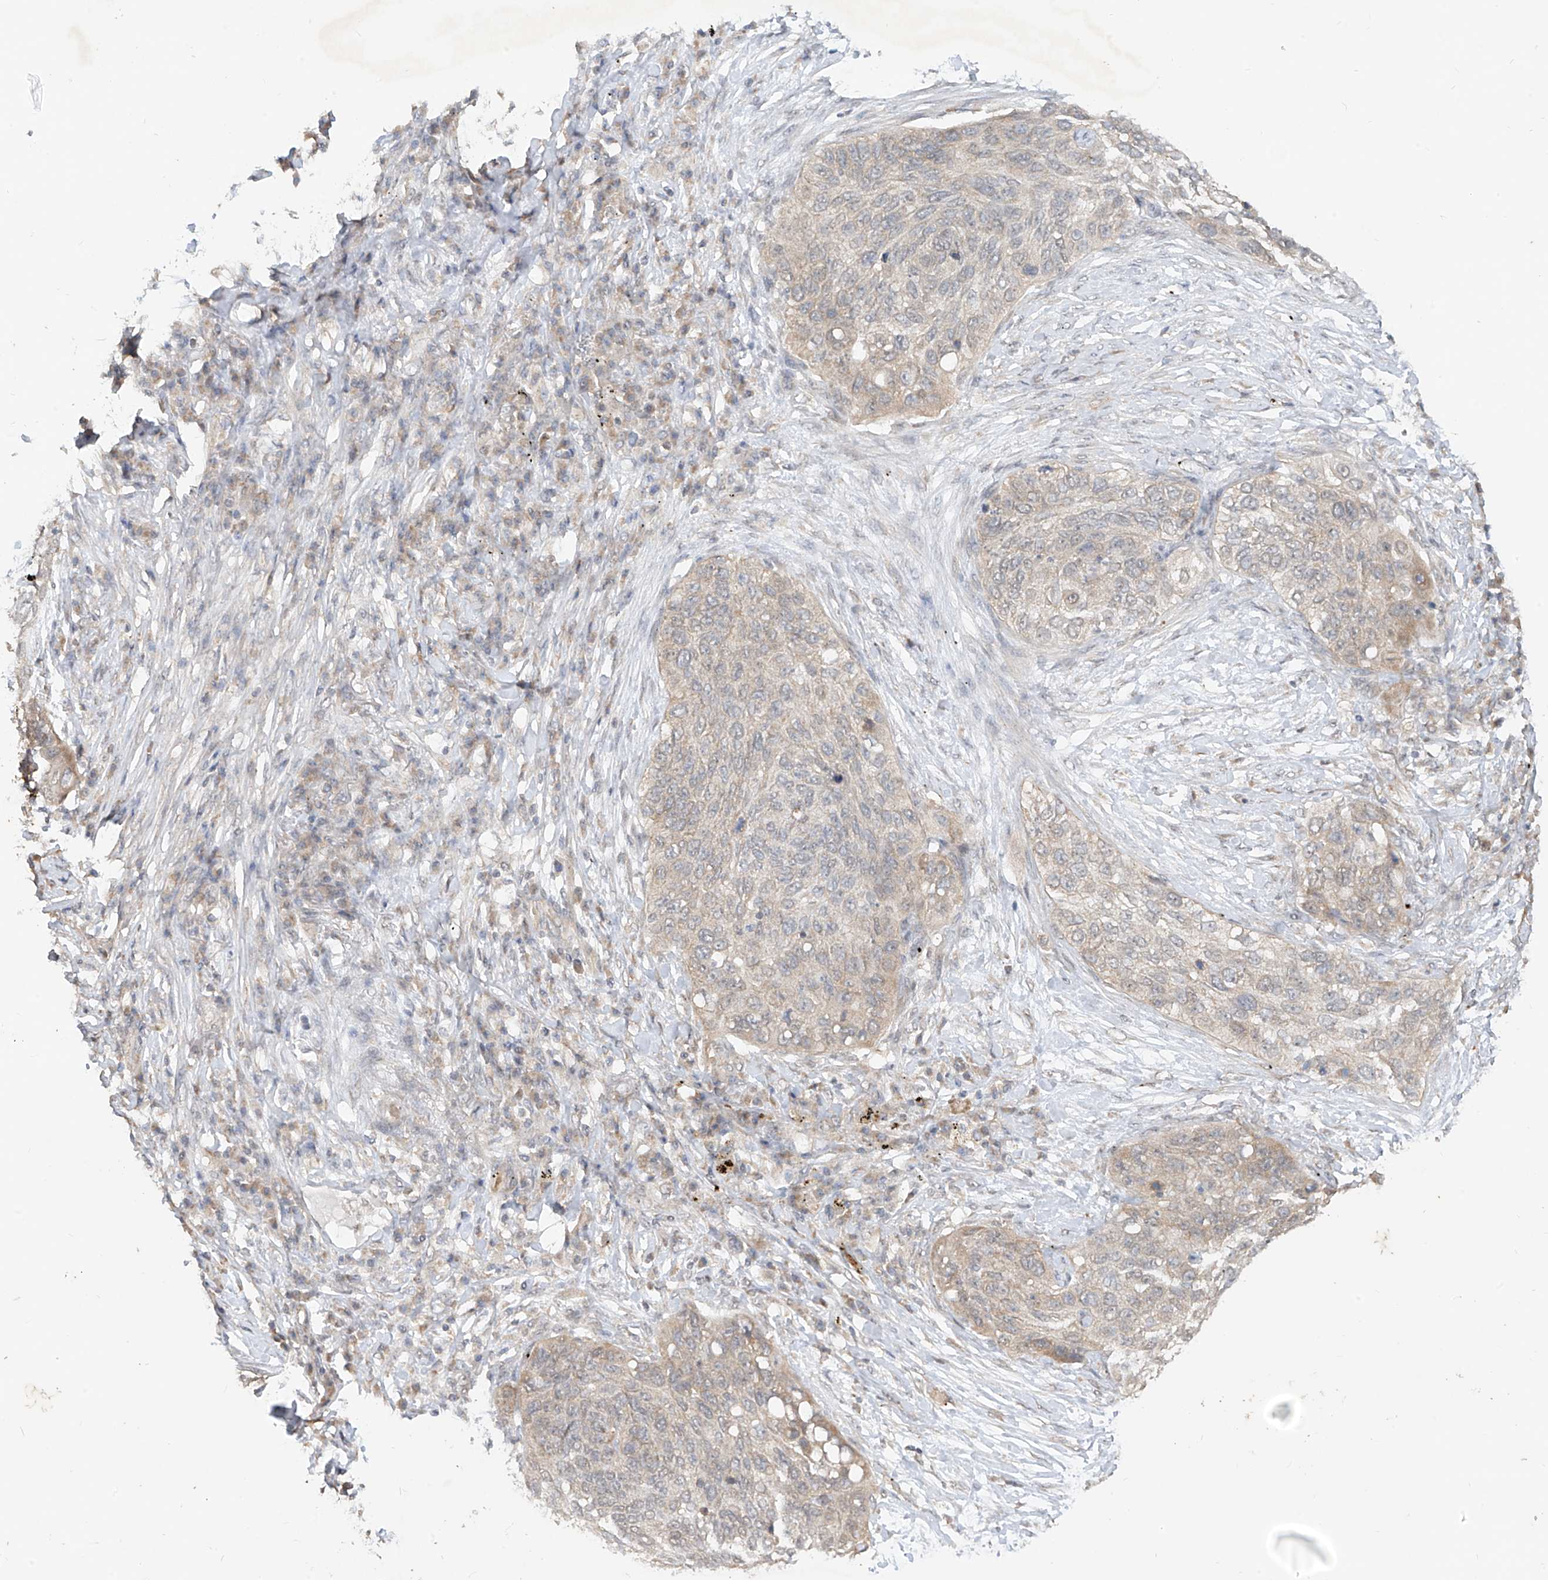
{"staining": {"intensity": "weak", "quantity": "<25%", "location": "cytoplasmic/membranous"}, "tissue": "lung cancer", "cell_type": "Tumor cells", "image_type": "cancer", "snomed": [{"axis": "morphology", "description": "Squamous cell carcinoma, NOS"}, {"axis": "topography", "description": "Lung"}], "caption": "Tumor cells are negative for protein expression in human lung squamous cell carcinoma.", "gene": "MTUS2", "patient": {"sex": "female", "age": 63}}